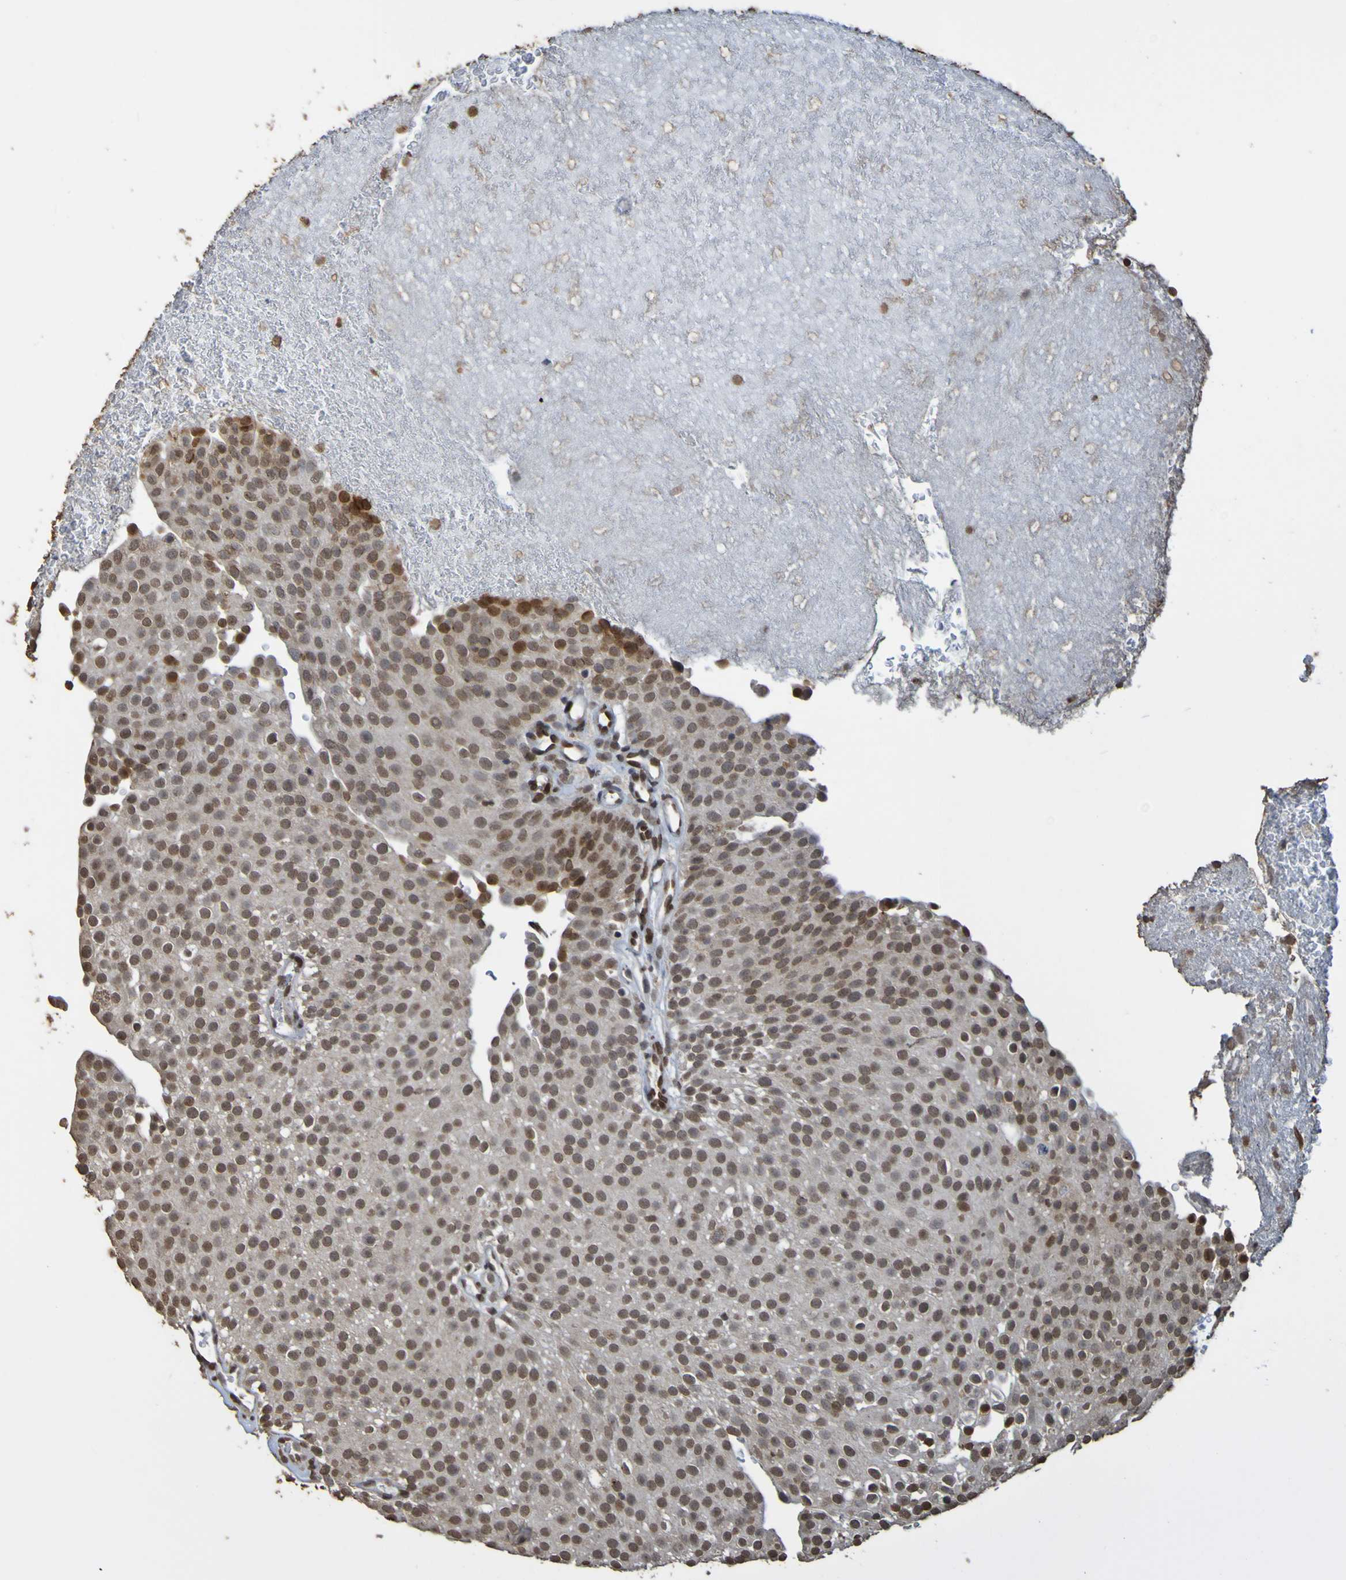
{"staining": {"intensity": "moderate", "quantity": ">75%", "location": "nuclear"}, "tissue": "urothelial cancer", "cell_type": "Tumor cells", "image_type": "cancer", "snomed": [{"axis": "morphology", "description": "Urothelial carcinoma, Low grade"}, {"axis": "topography", "description": "Urinary bladder"}], "caption": "The photomicrograph reveals staining of urothelial cancer, revealing moderate nuclear protein staining (brown color) within tumor cells.", "gene": "ALKBH2", "patient": {"sex": "male", "age": 78}}